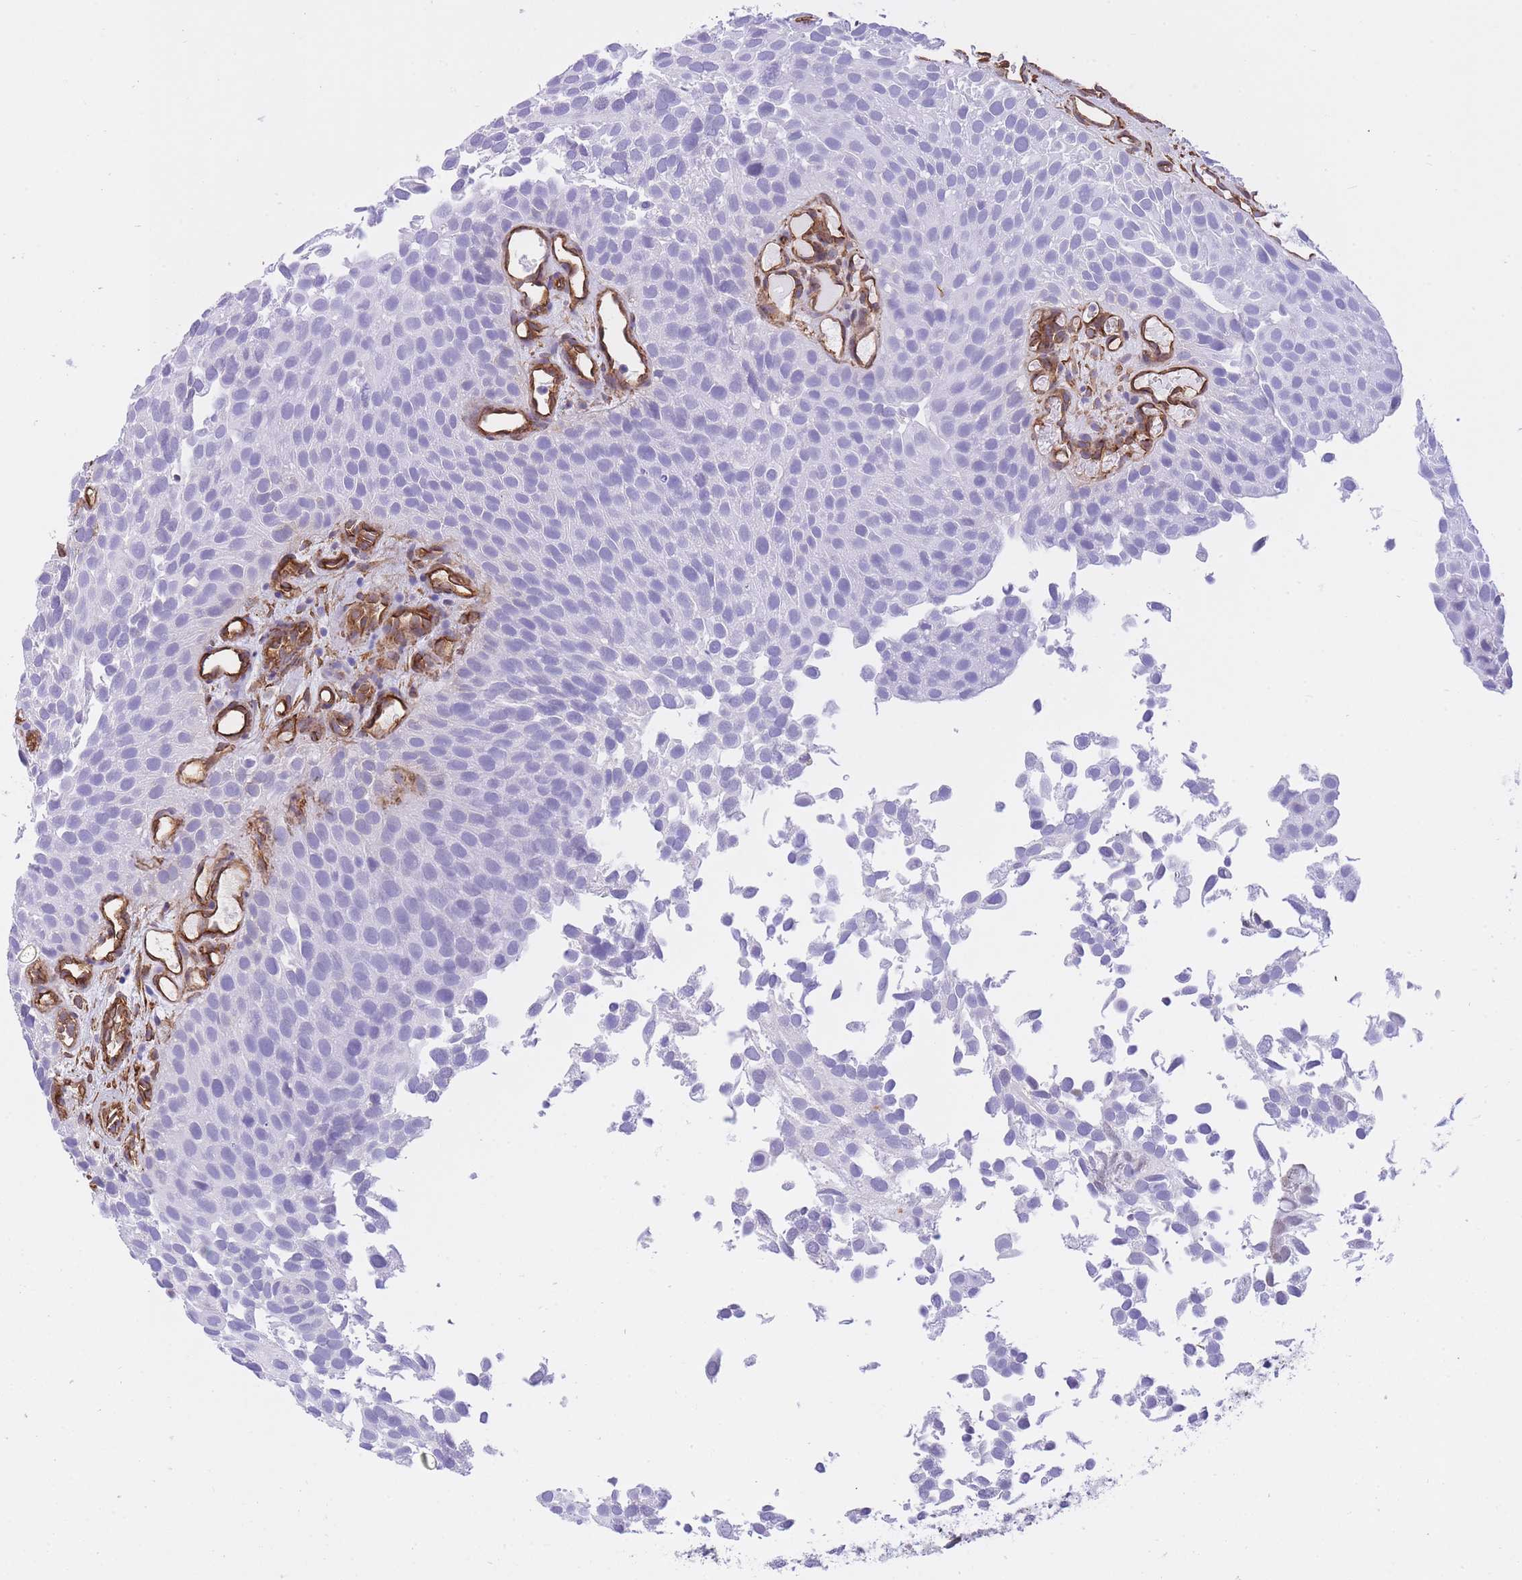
{"staining": {"intensity": "negative", "quantity": "none", "location": "none"}, "tissue": "urothelial cancer", "cell_type": "Tumor cells", "image_type": "cancer", "snomed": [{"axis": "morphology", "description": "Urothelial carcinoma, Low grade"}, {"axis": "topography", "description": "Urinary bladder"}], "caption": "This is an immunohistochemistry histopathology image of human urothelial cancer. There is no staining in tumor cells.", "gene": "CAVIN1", "patient": {"sex": "male", "age": 88}}